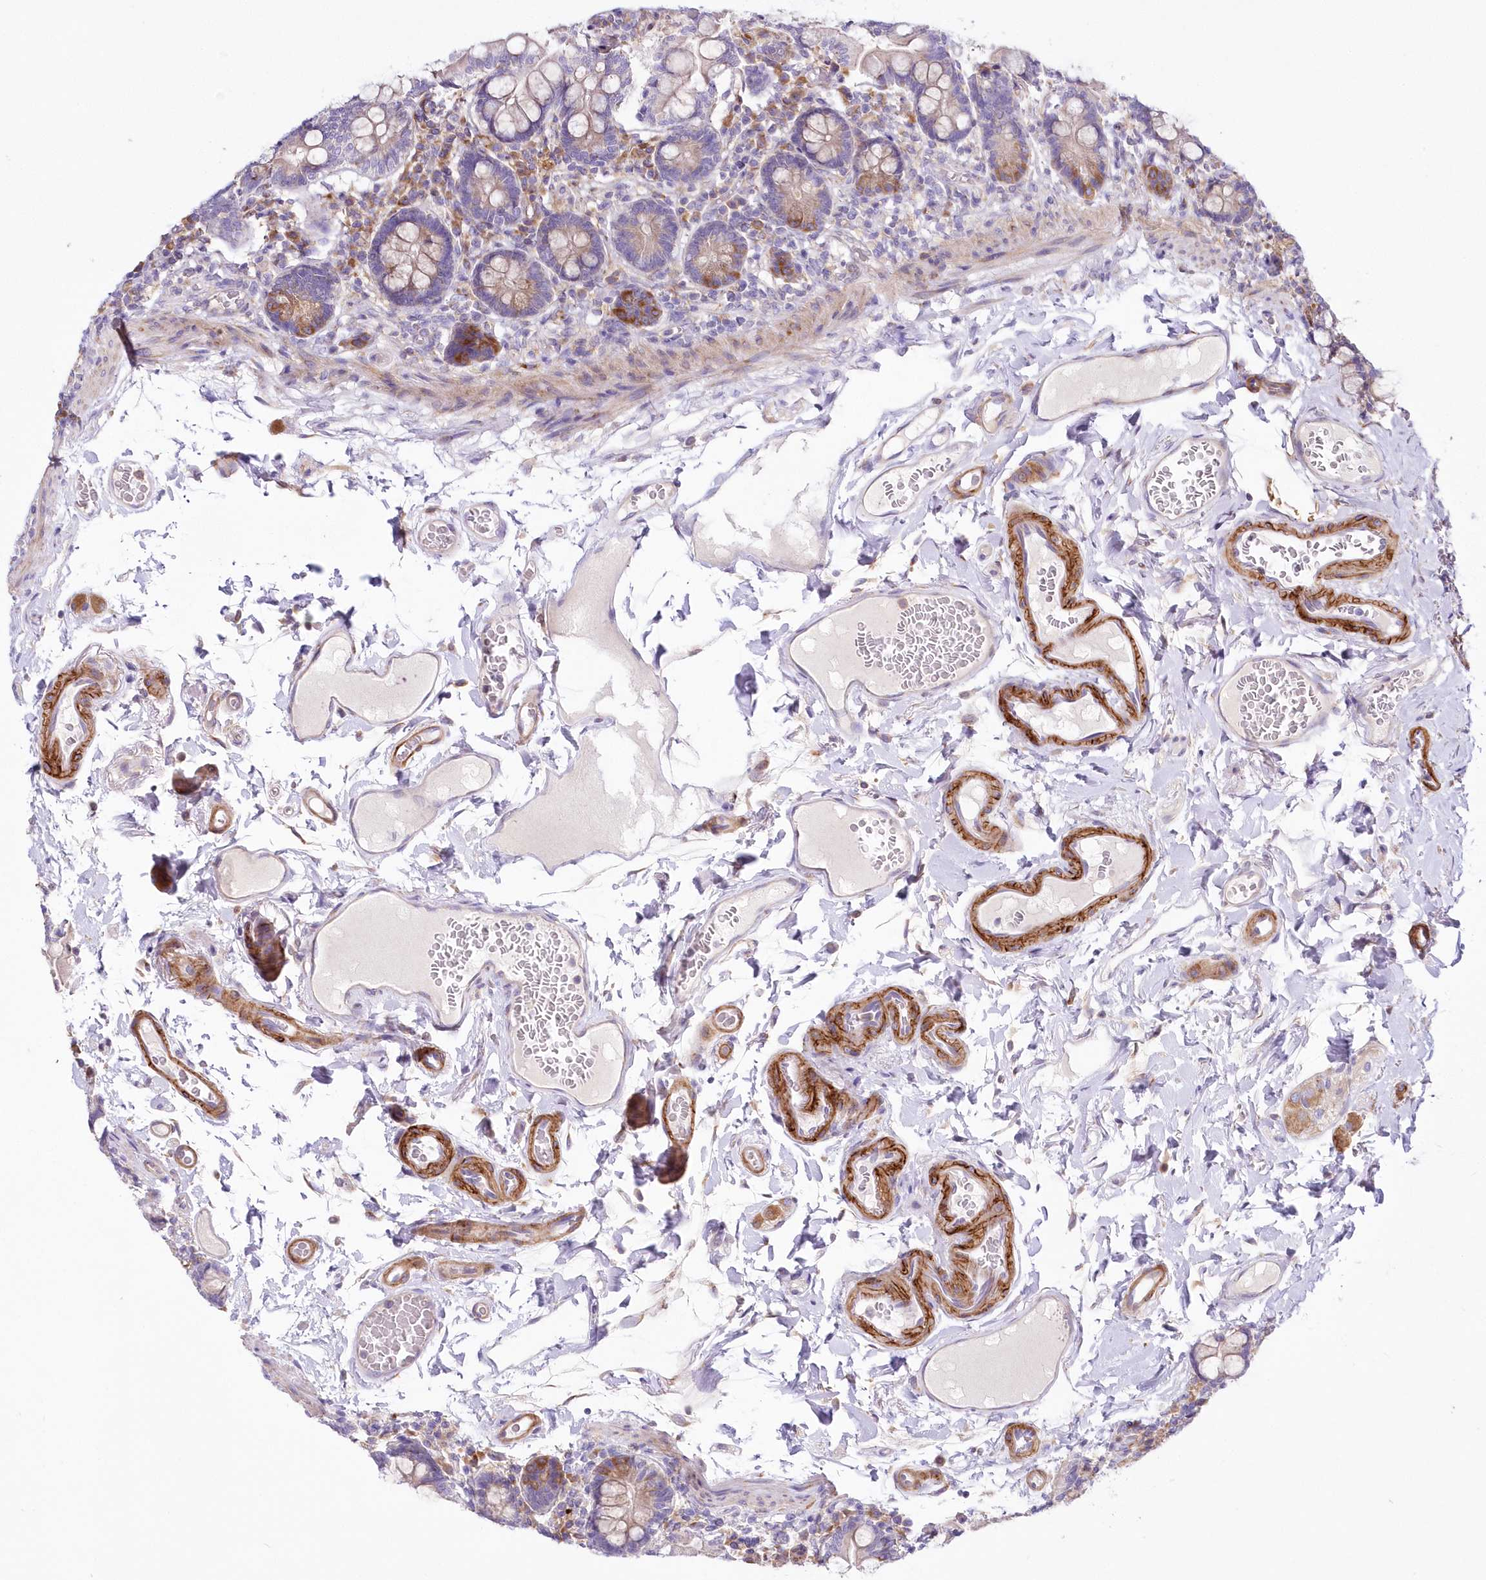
{"staining": {"intensity": "moderate", "quantity": ">75%", "location": "cytoplasmic/membranous"}, "tissue": "small intestine", "cell_type": "Glandular cells", "image_type": "normal", "snomed": [{"axis": "morphology", "description": "Normal tissue, NOS"}, {"axis": "topography", "description": "Small intestine"}], "caption": "High-power microscopy captured an immunohistochemistry histopathology image of normal small intestine, revealing moderate cytoplasmic/membranous staining in approximately >75% of glandular cells. (Brightfield microscopy of DAB IHC at high magnification).", "gene": "ARFGEF3", "patient": {"sex": "female", "age": 64}}